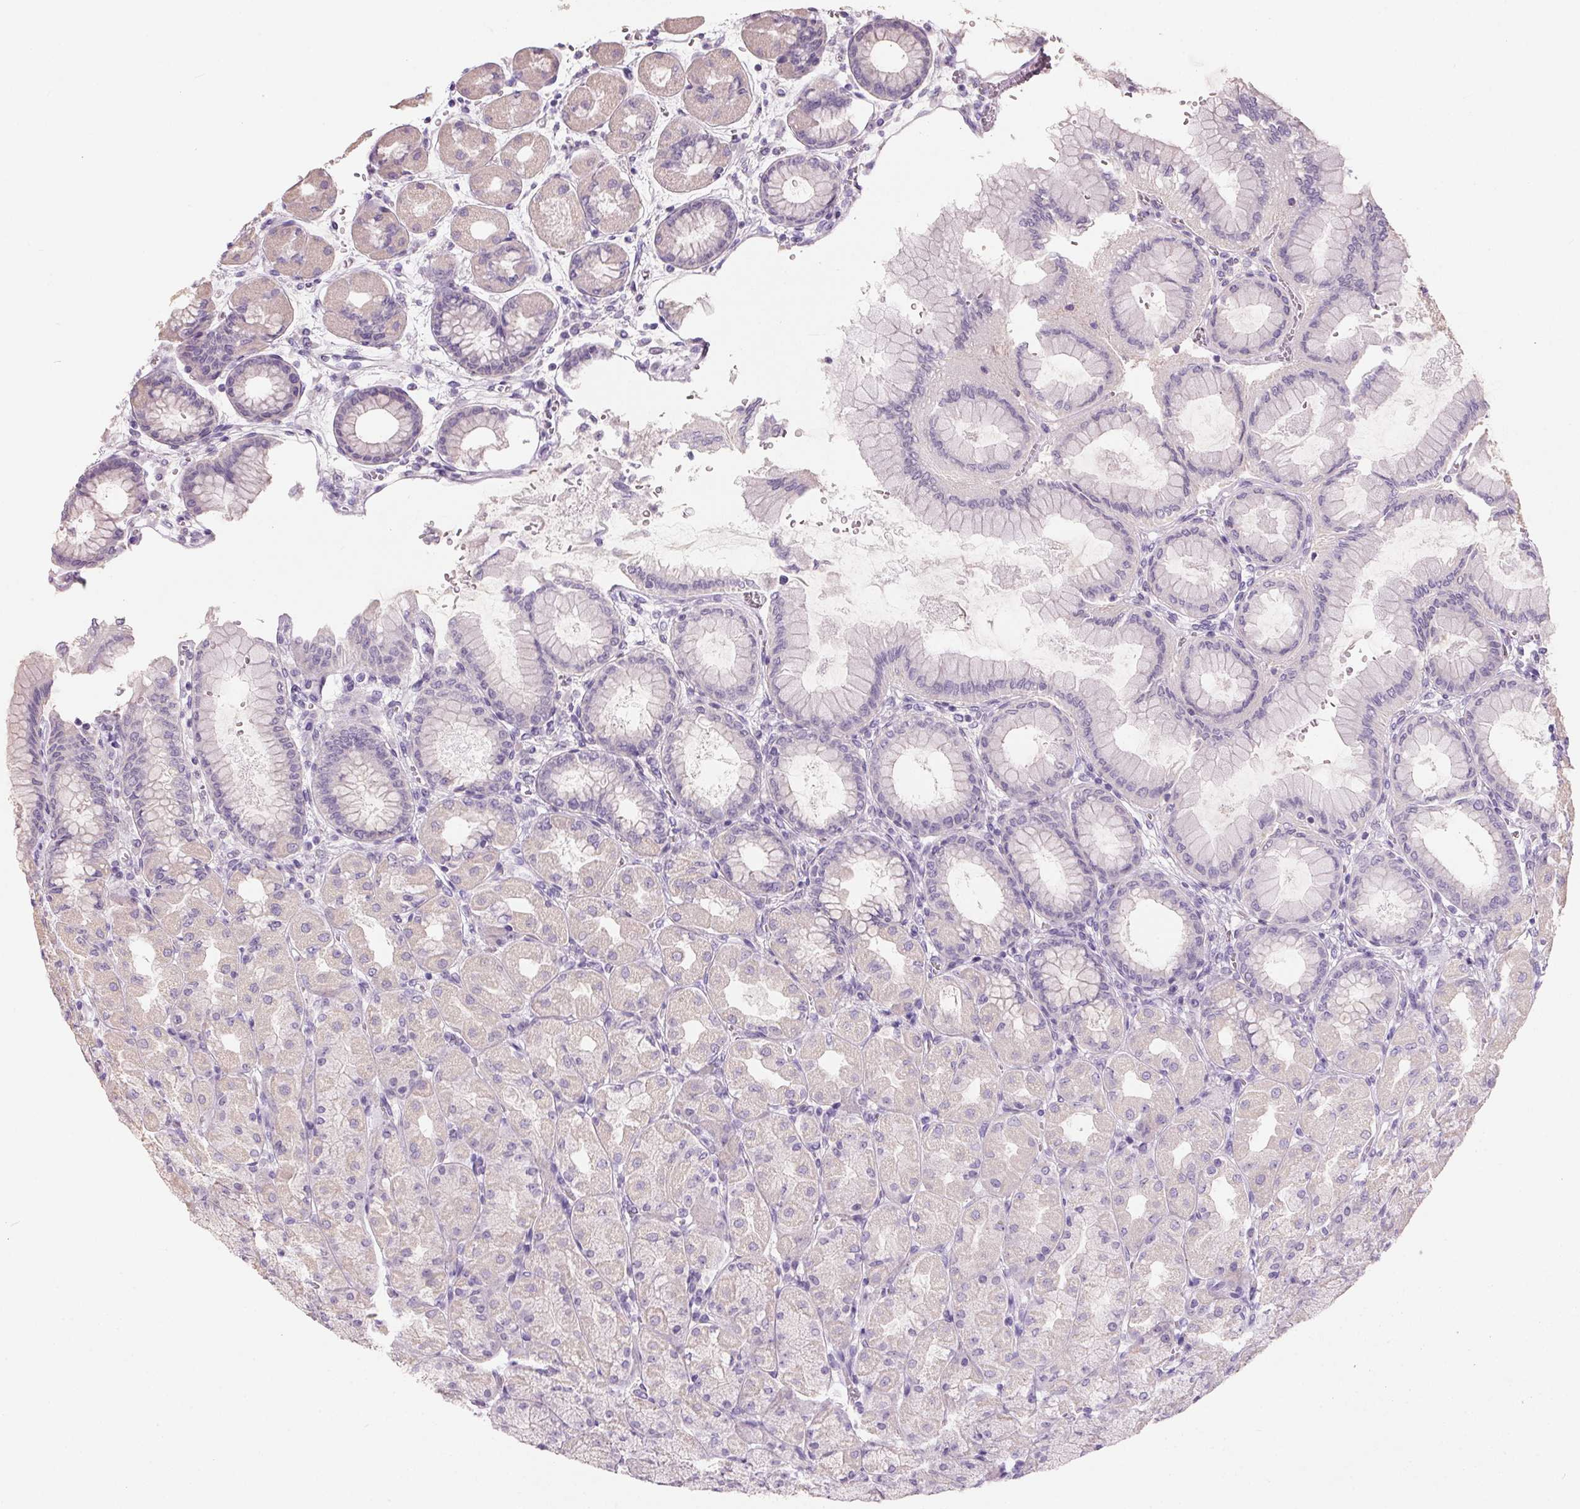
{"staining": {"intensity": "negative", "quantity": "none", "location": "none"}, "tissue": "stomach", "cell_type": "Glandular cells", "image_type": "normal", "snomed": [{"axis": "morphology", "description": "Normal tissue, NOS"}, {"axis": "topography", "description": "Stomach, upper"}], "caption": "This photomicrograph is of unremarkable stomach stained with immunohistochemistry to label a protein in brown with the nuclei are counter-stained blue. There is no staining in glandular cells.", "gene": "HSD17B1", "patient": {"sex": "female", "age": 56}}